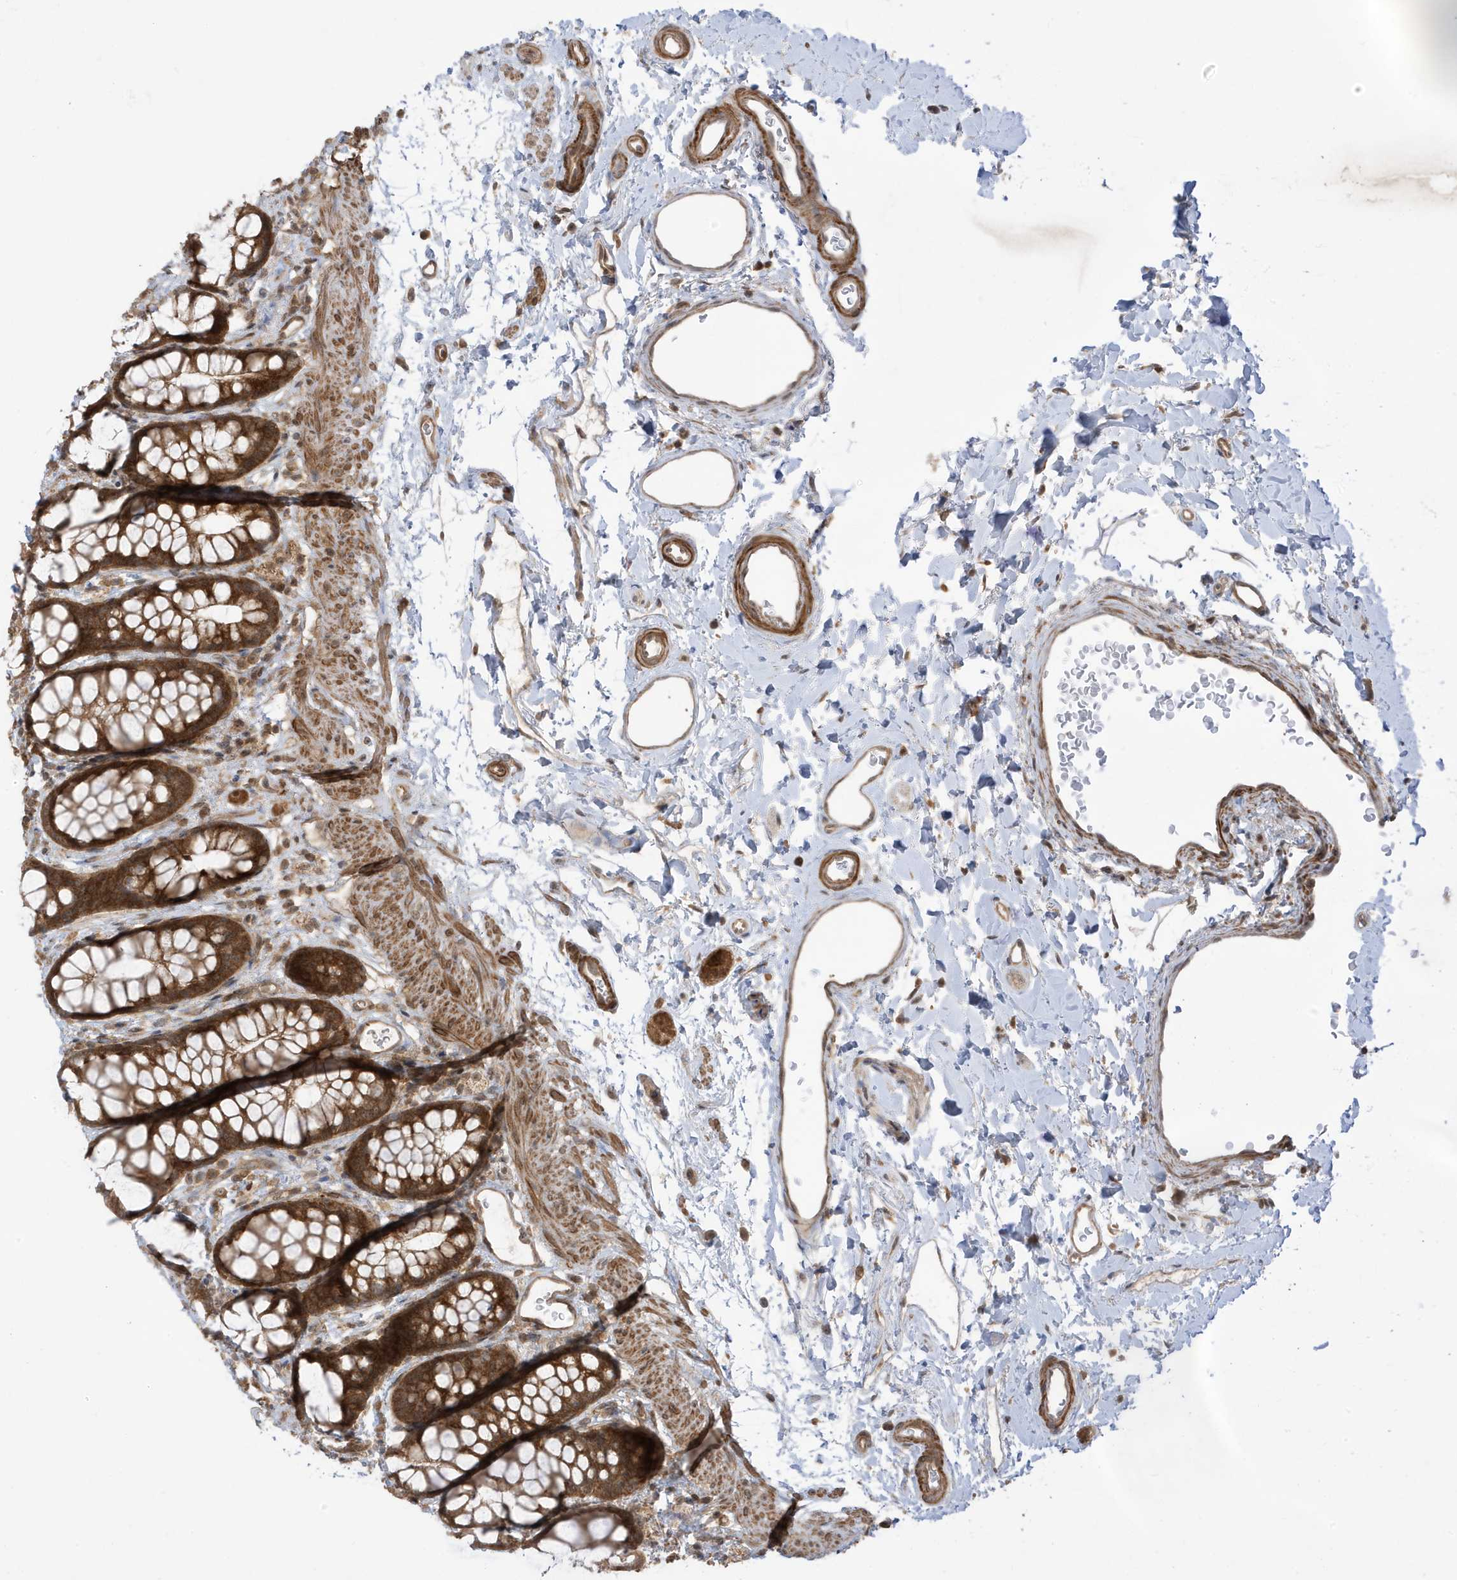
{"staining": {"intensity": "strong", "quantity": ">75%", "location": "cytoplasmic/membranous"}, "tissue": "rectum", "cell_type": "Glandular cells", "image_type": "normal", "snomed": [{"axis": "morphology", "description": "Normal tissue, NOS"}, {"axis": "topography", "description": "Rectum"}], "caption": "Rectum stained for a protein displays strong cytoplasmic/membranous positivity in glandular cells. (DAB IHC, brown staining for protein, blue staining for nuclei).", "gene": "DHX36", "patient": {"sex": "female", "age": 65}}